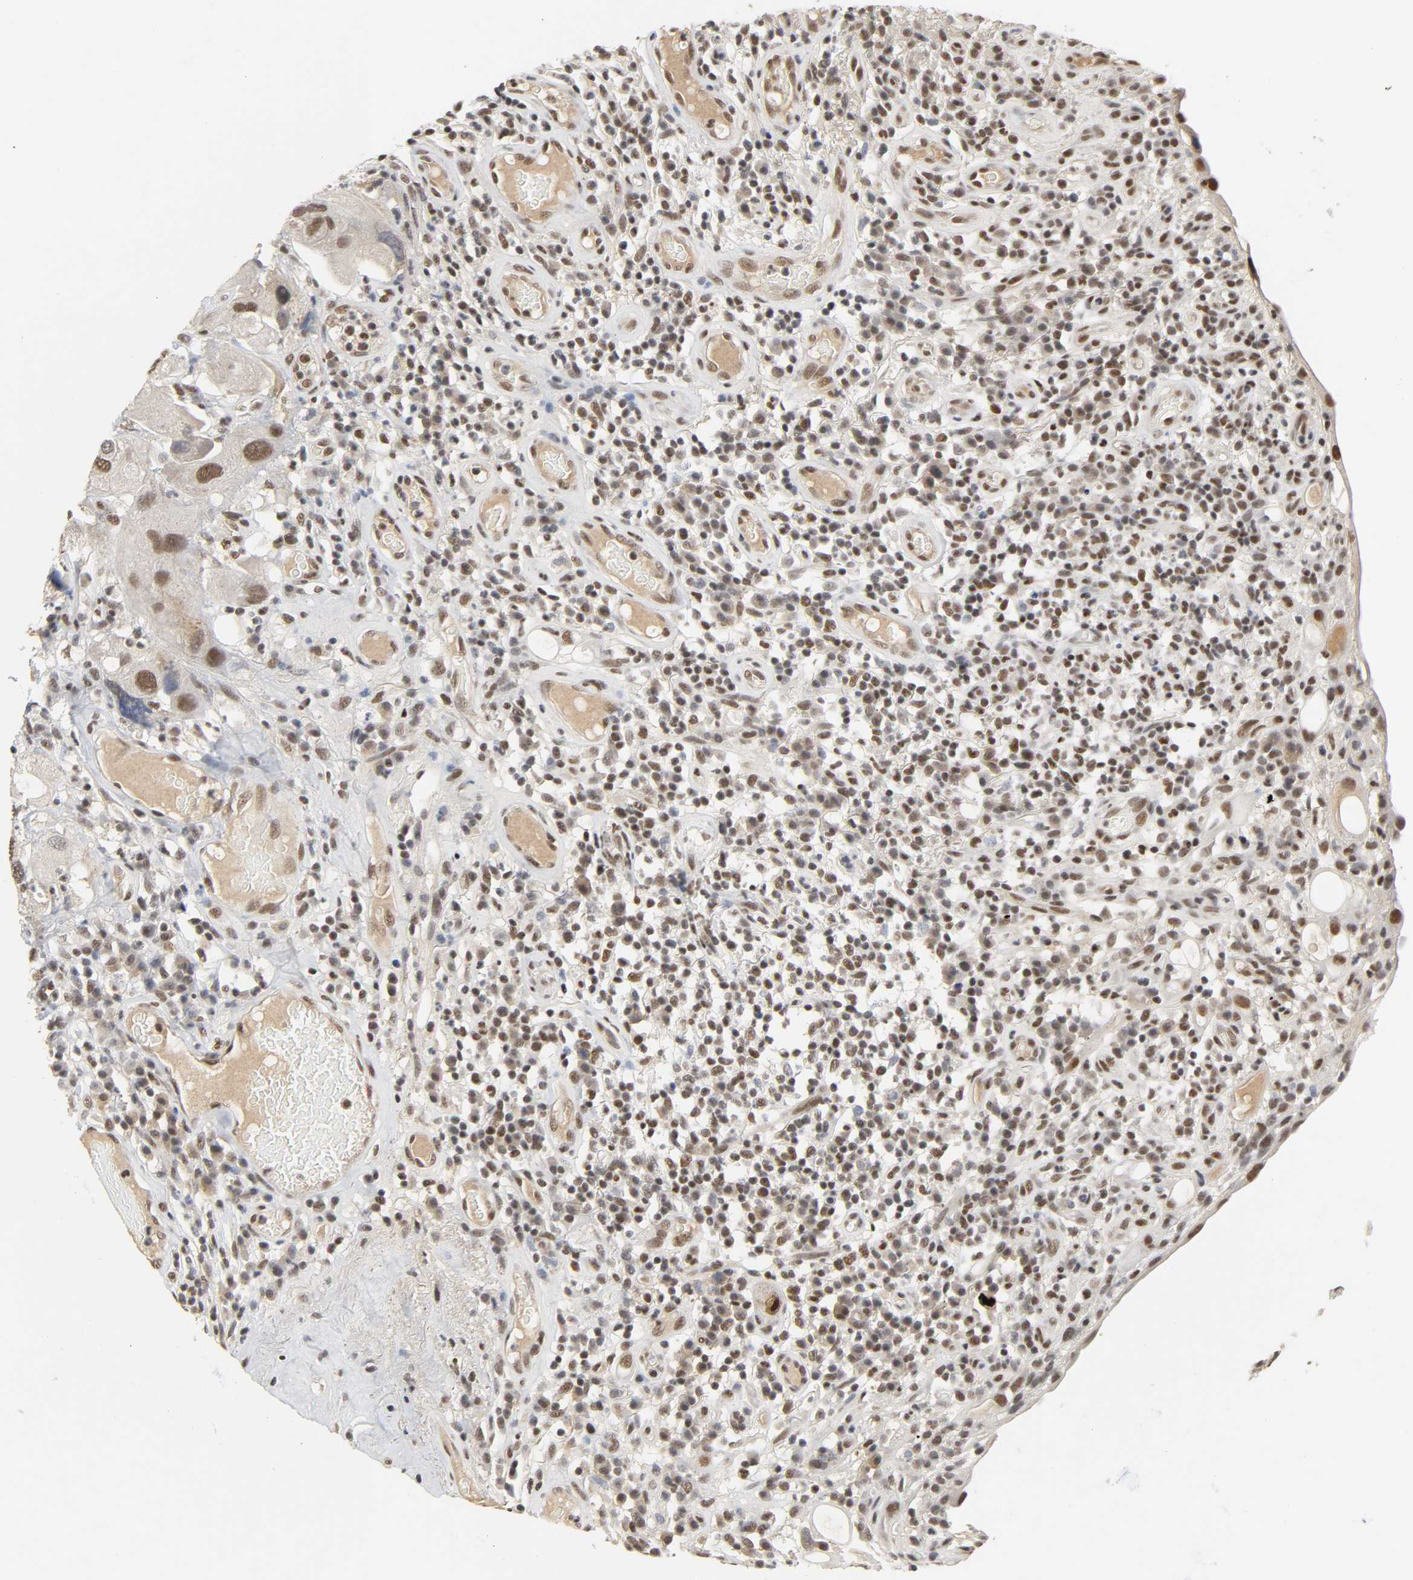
{"staining": {"intensity": "moderate", "quantity": "25%-75%", "location": "nuclear"}, "tissue": "urothelial cancer", "cell_type": "Tumor cells", "image_type": "cancer", "snomed": [{"axis": "morphology", "description": "Urothelial carcinoma, High grade"}, {"axis": "topography", "description": "Urinary bladder"}], "caption": "Urothelial carcinoma (high-grade) tissue reveals moderate nuclear positivity in about 25%-75% of tumor cells, visualized by immunohistochemistry.", "gene": "NCOA6", "patient": {"sex": "female", "age": 64}}